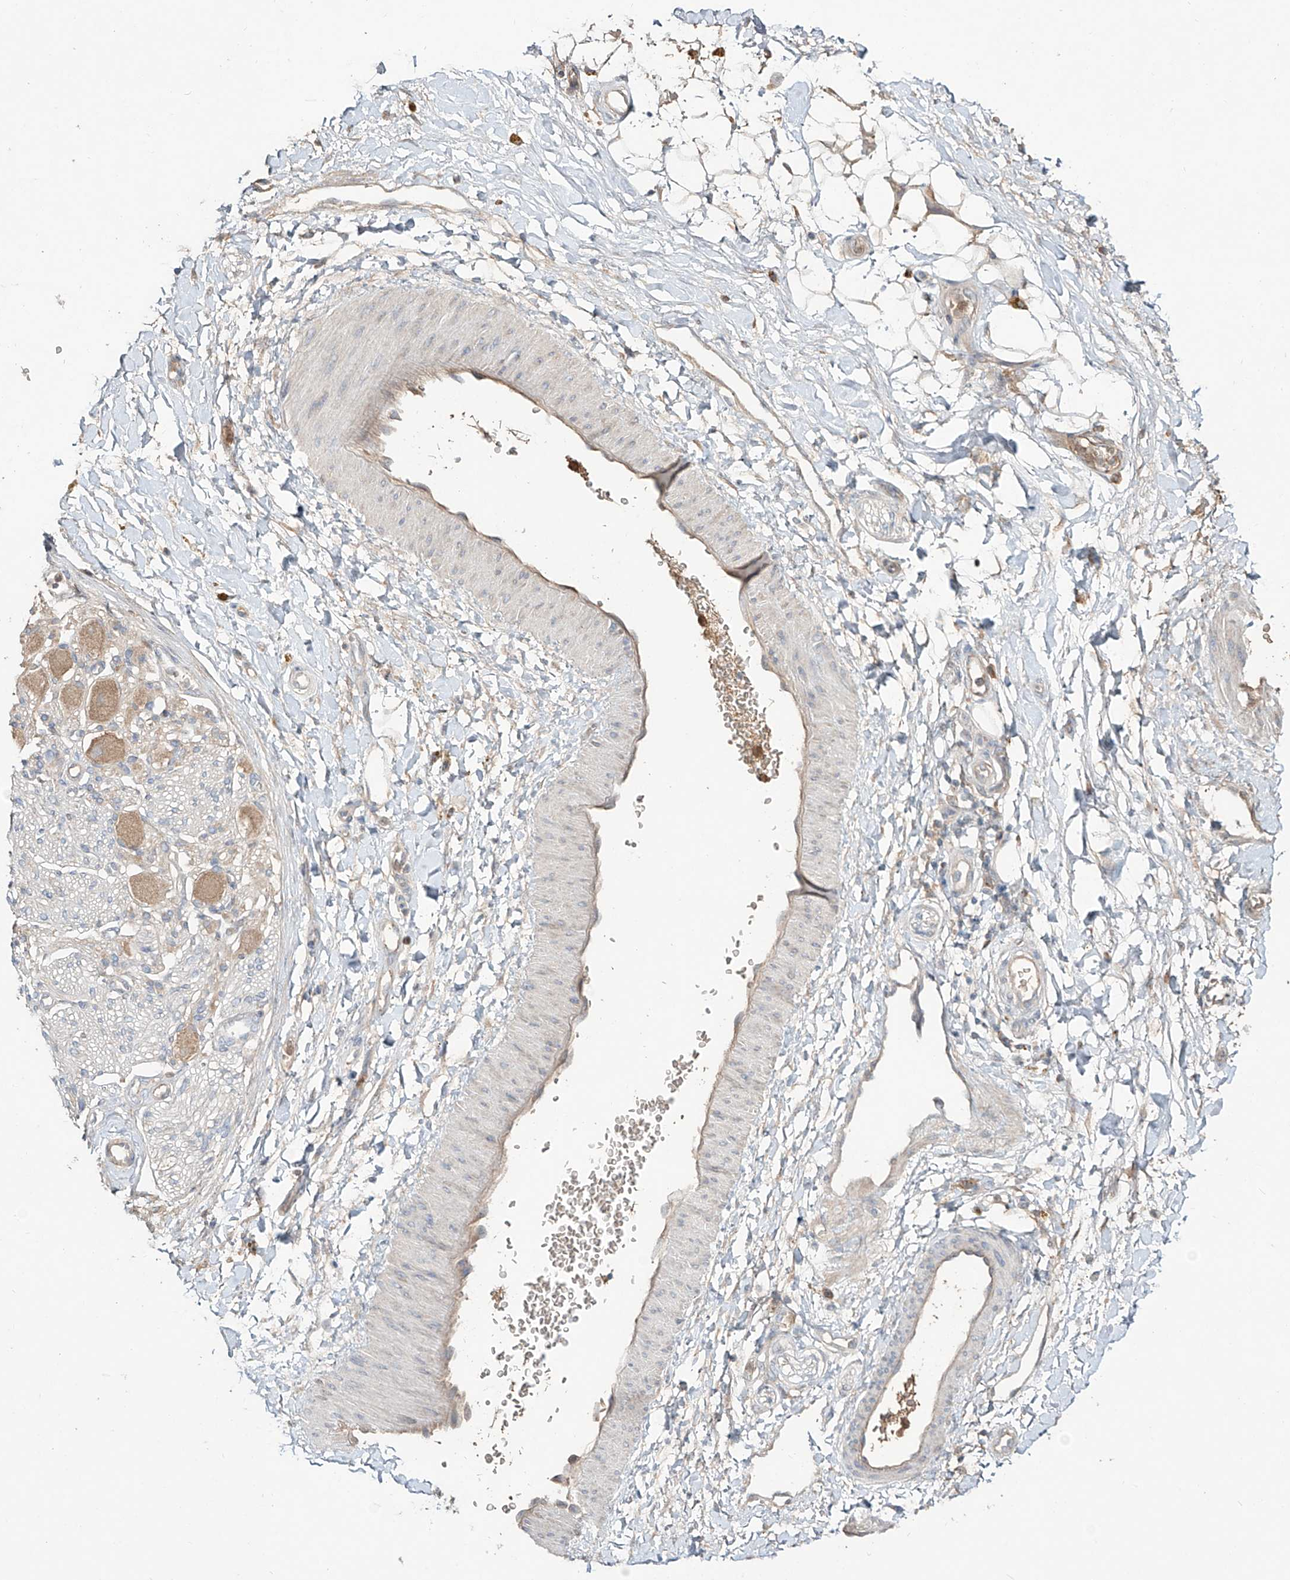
{"staining": {"intensity": "weak", "quantity": ">75%", "location": "cytoplasmic/membranous"}, "tissue": "adipose tissue", "cell_type": "Adipocytes", "image_type": "normal", "snomed": [{"axis": "morphology", "description": "Normal tissue, NOS"}, {"axis": "topography", "description": "Kidney"}, {"axis": "topography", "description": "Peripheral nerve tissue"}], "caption": "Immunohistochemical staining of unremarkable human adipose tissue exhibits weak cytoplasmic/membranous protein positivity in about >75% of adipocytes.", "gene": "ERO1A", "patient": {"sex": "male", "age": 7}}